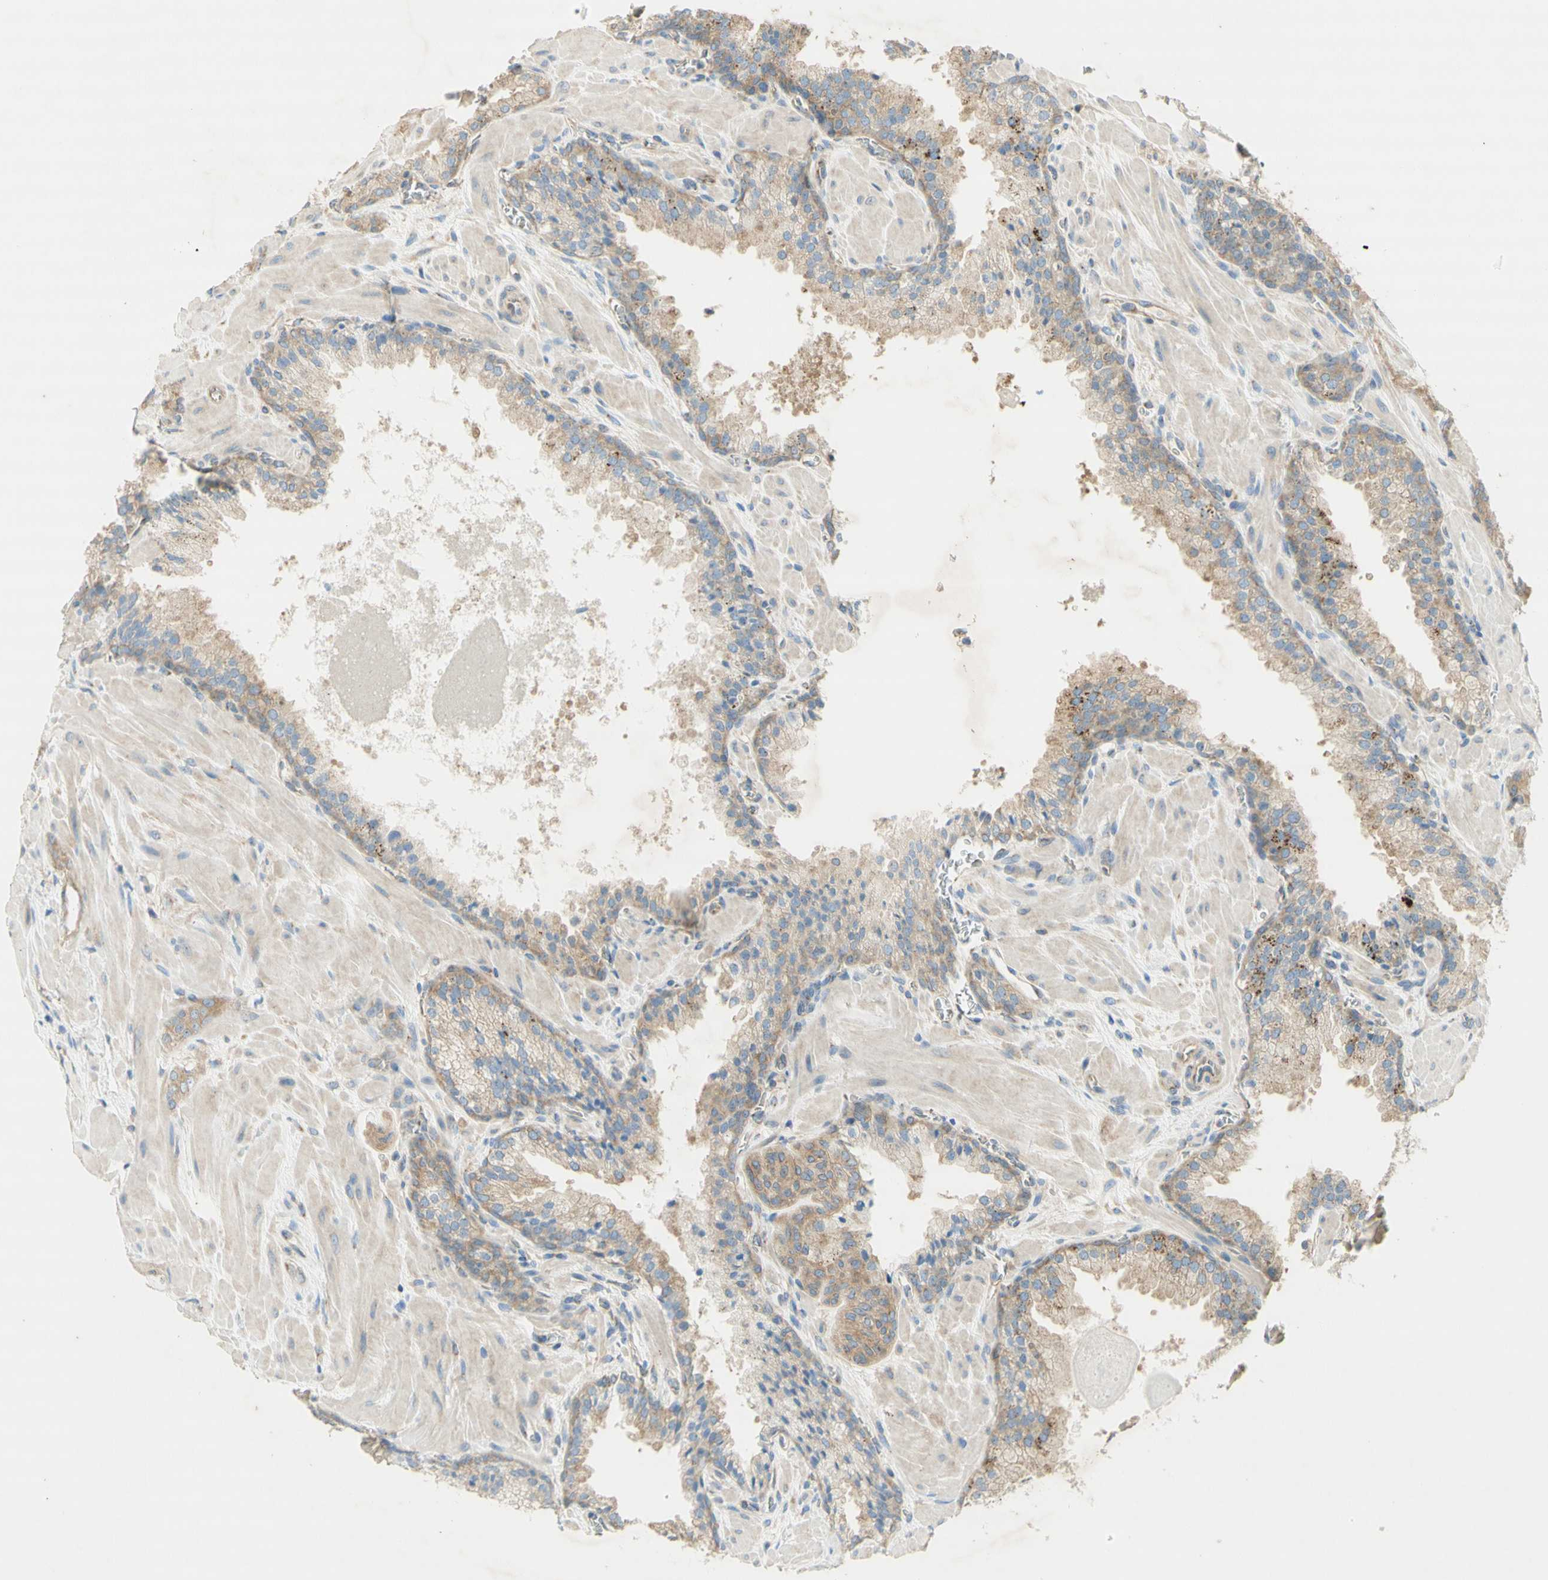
{"staining": {"intensity": "weak", "quantity": ">75%", "location": "cytoplasmic/membranous"}, "tissue": "prostate cancer", "cell_type": "Tumor cells", "image_type": "cancer", "snomed": [{"axis": "morphology", "description": "Adenocarcinoma, Low grade"}, {"axis": "topography", "description": "Prostate"}], "caption": "The photomicrograph exhibits immunohistochemical staining of adenocarcinoma (low-grade) (prostate). There is weak cytoplasmic/membranous positivity is appreciated in approximately >75% of tumor cells. The protein is shown in brown color, while the nuclei are stained blue.", "gene": "DYNC1H1", "patient": {"sex": "male", "age": 63}}